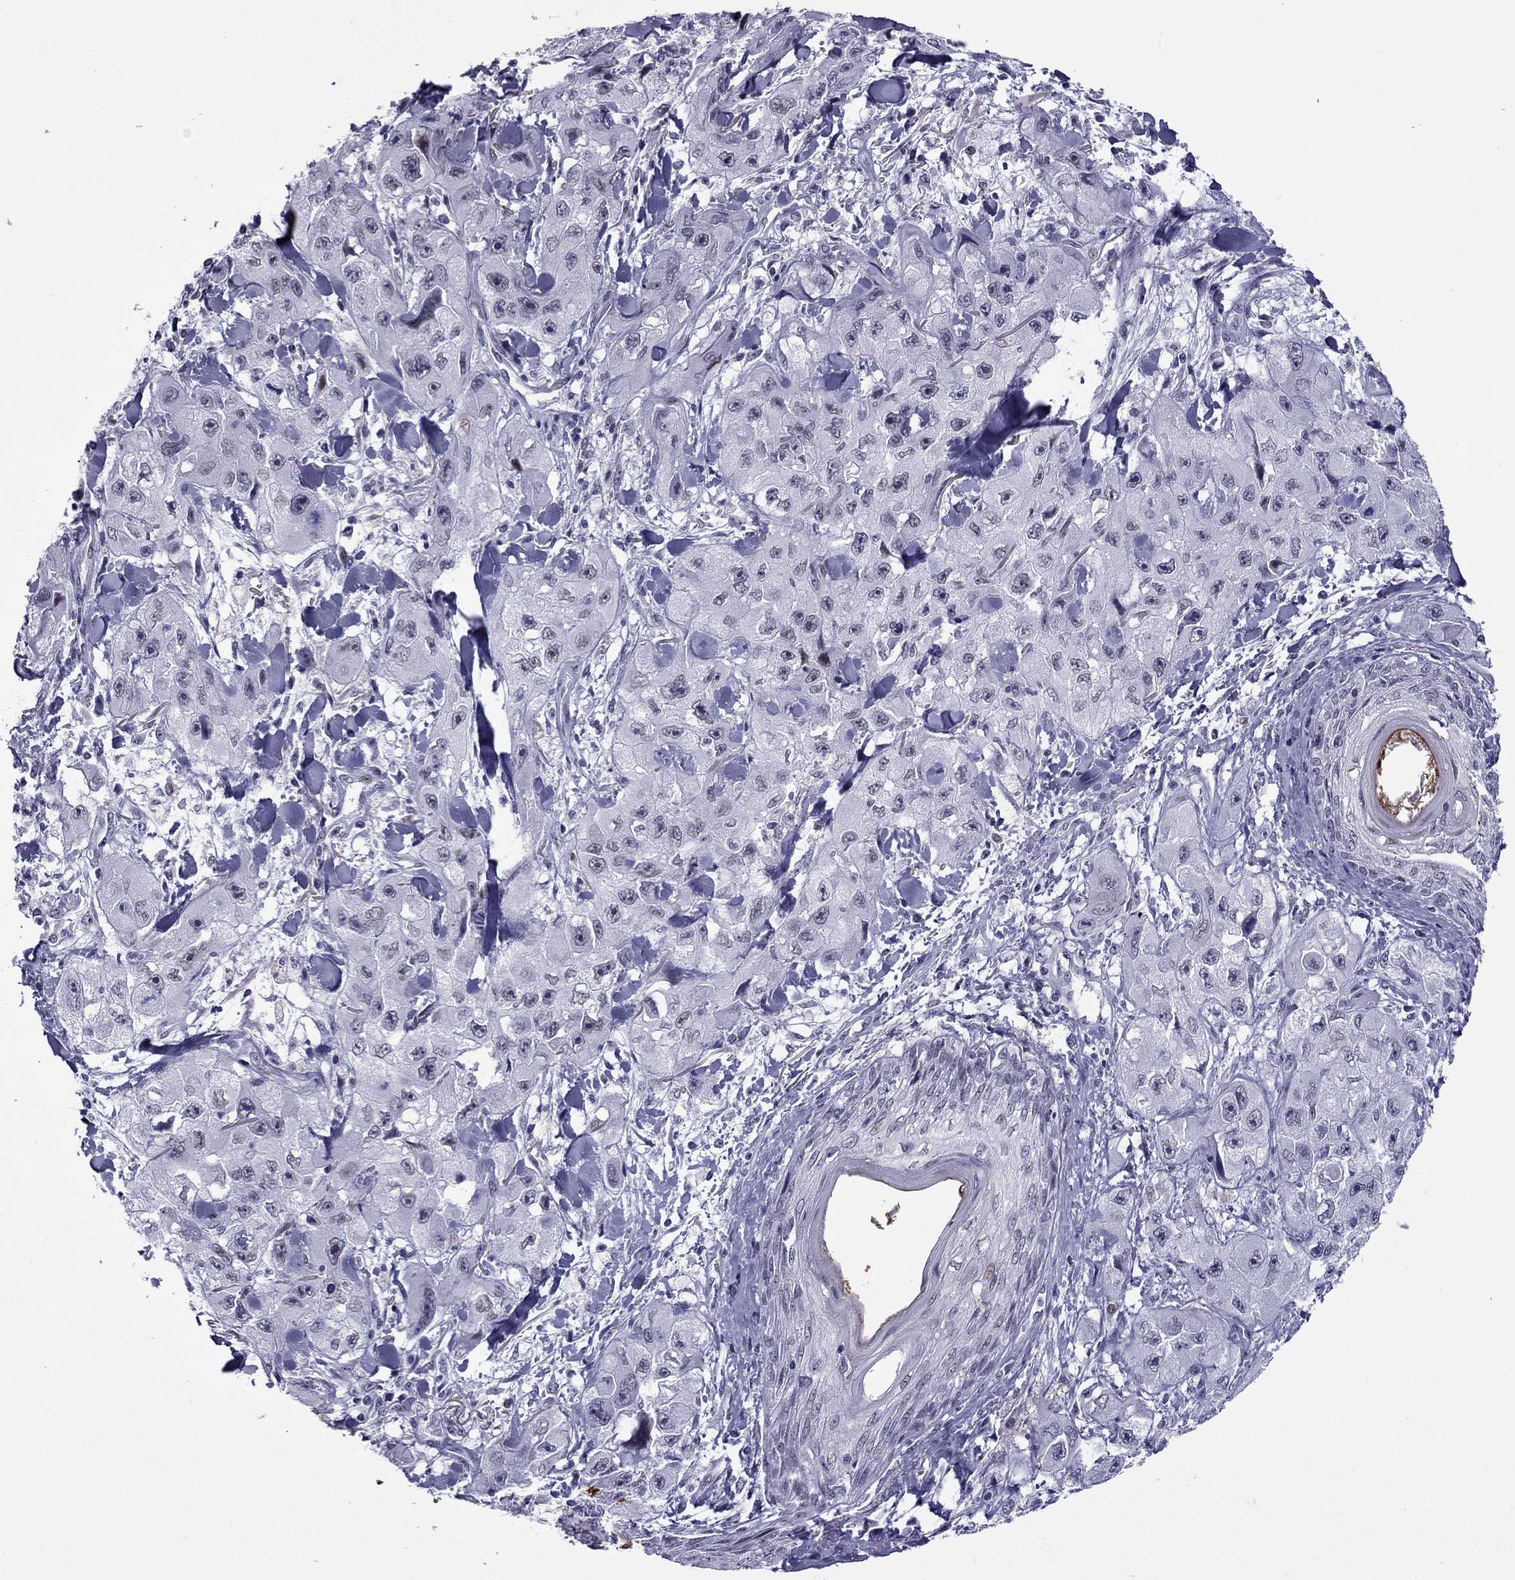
{"staining": {"intensity": "negative", "quantity": "none", "location": "none"}, "tissue": "skin cancer", "cell_type": "Tumor cells", "image_type": "cancer", "snomed": [{"axis": "morphology", "description": "Squamous cell carcinoma, NOS"}, {"axis": "topography", "description": "Skin"}, {"axis": "topography", "description": "Subcutis"}], "caption": "High magnification brightfield microscopy of skin squamous cell carcinoma stained with DAB (brown) and counterstained with hematoxylin (blue): tumor cells show no significant positivity.", "gene": "MYLK3", "patient": {"sex": "male", "age": 73}}